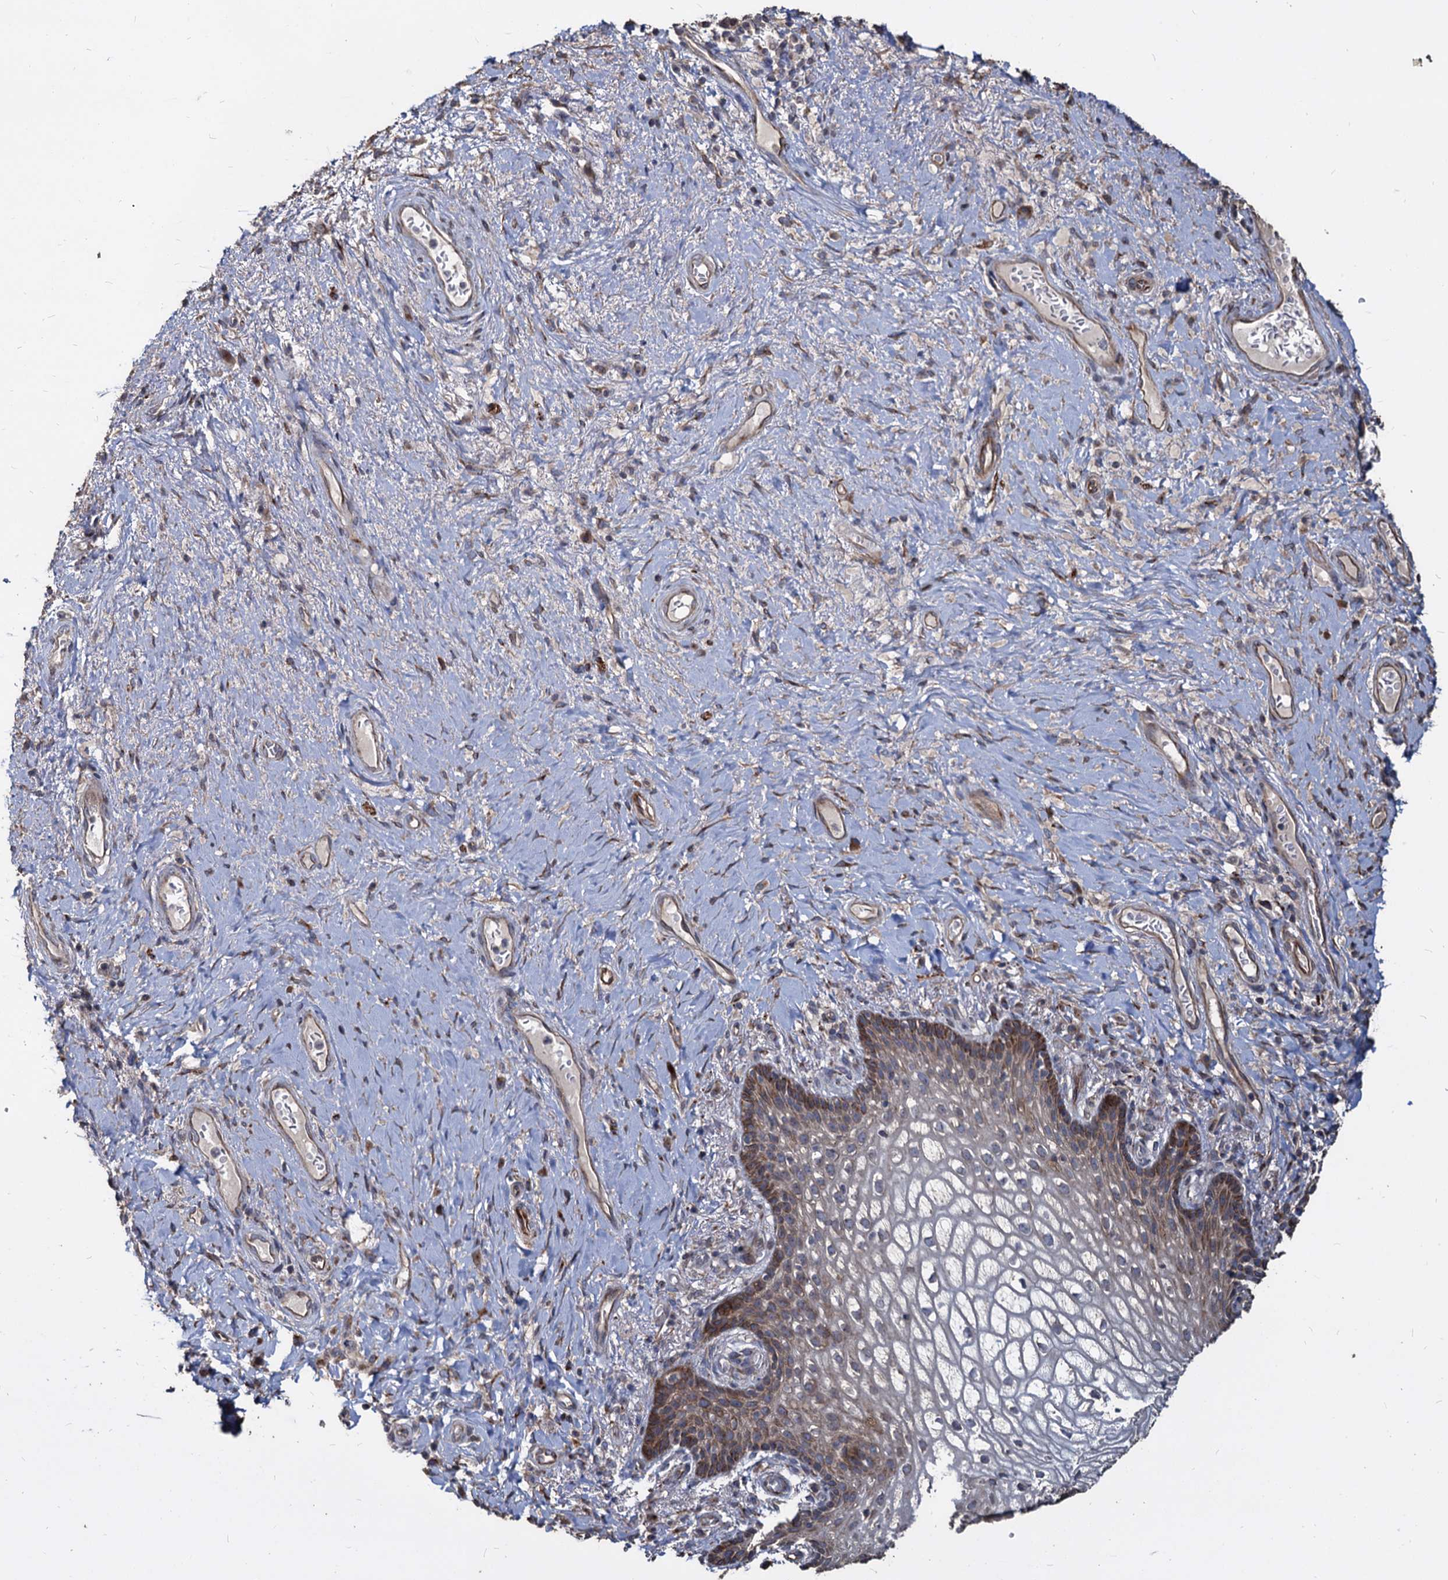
{"staining": {"intensity": "moderate", "quantity": "25%-75%", "location": "cytoplasmic/membranous"}, "tissue": "vagina", "cell_type": "Squamous epithelial cells", "image_type": "normal", "snomed": [{"axis": "morphology", "description": "Normal tissue, NOS"}, {"axis": "topography", "description": "Vagina"}], "caption": "This micrograph reveals IHC staining of benign human vagina, with medium moderate cytoplasmic/membranous expression in about 25%-75% of squamous epithelial cells.", "gene": "DEPDC4", "patient": {"sex": "female", "age": 60}}